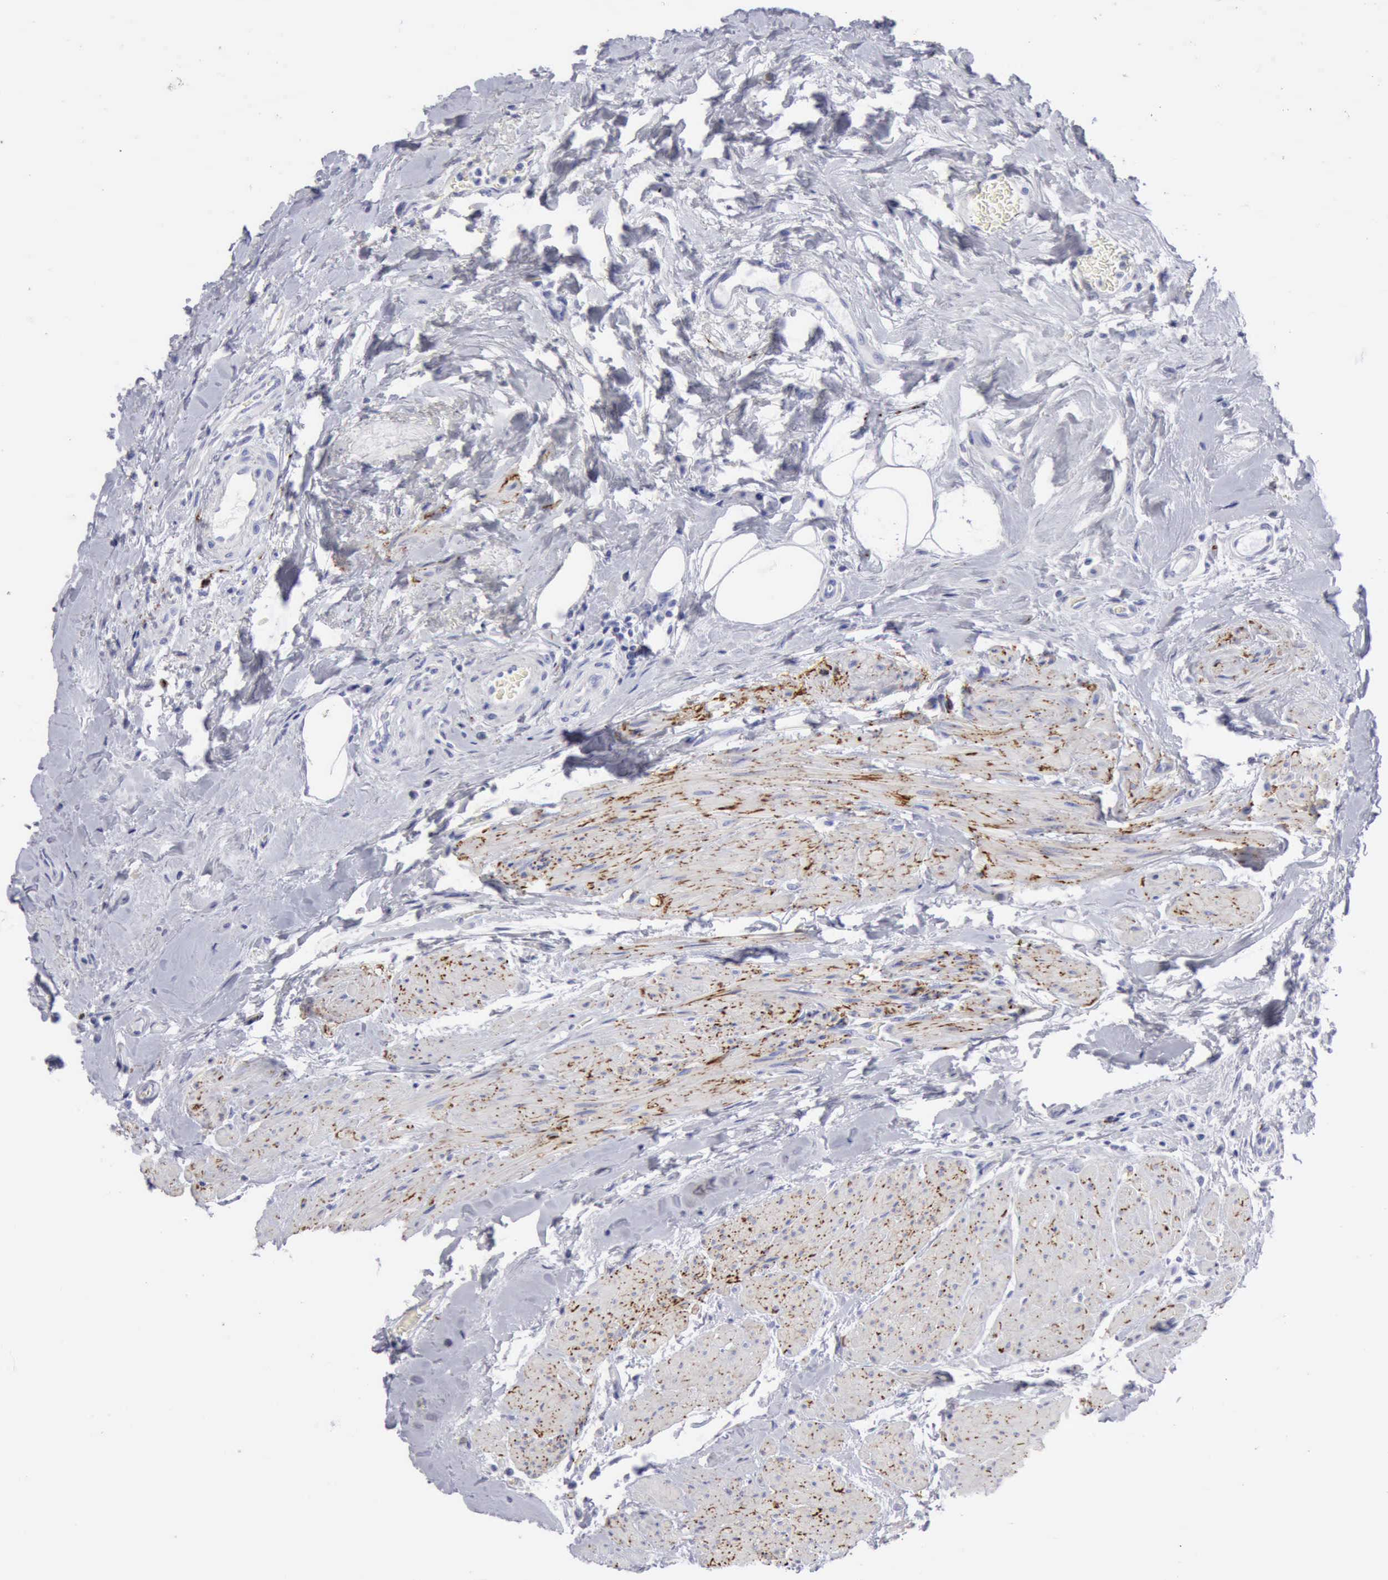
{"staining": {"intensity": "negative", "quantity": "none", "location": "none"}, "tissue": "urothelial cancer", "cell_type": "Tumor cells", "image_type": "cancer", "snomed": [{"axis": "morphology", "description": "Urothelial carcinoma, High grade"}, {"axis": "topography", "description": "Urinary bladder"}], "caption": "Immunohistochemical staining of human urothelial cancer displays no significant staining in tumor cells.", "gene": "NCAM1", "patient": {"sex": "male", "age": 66}}